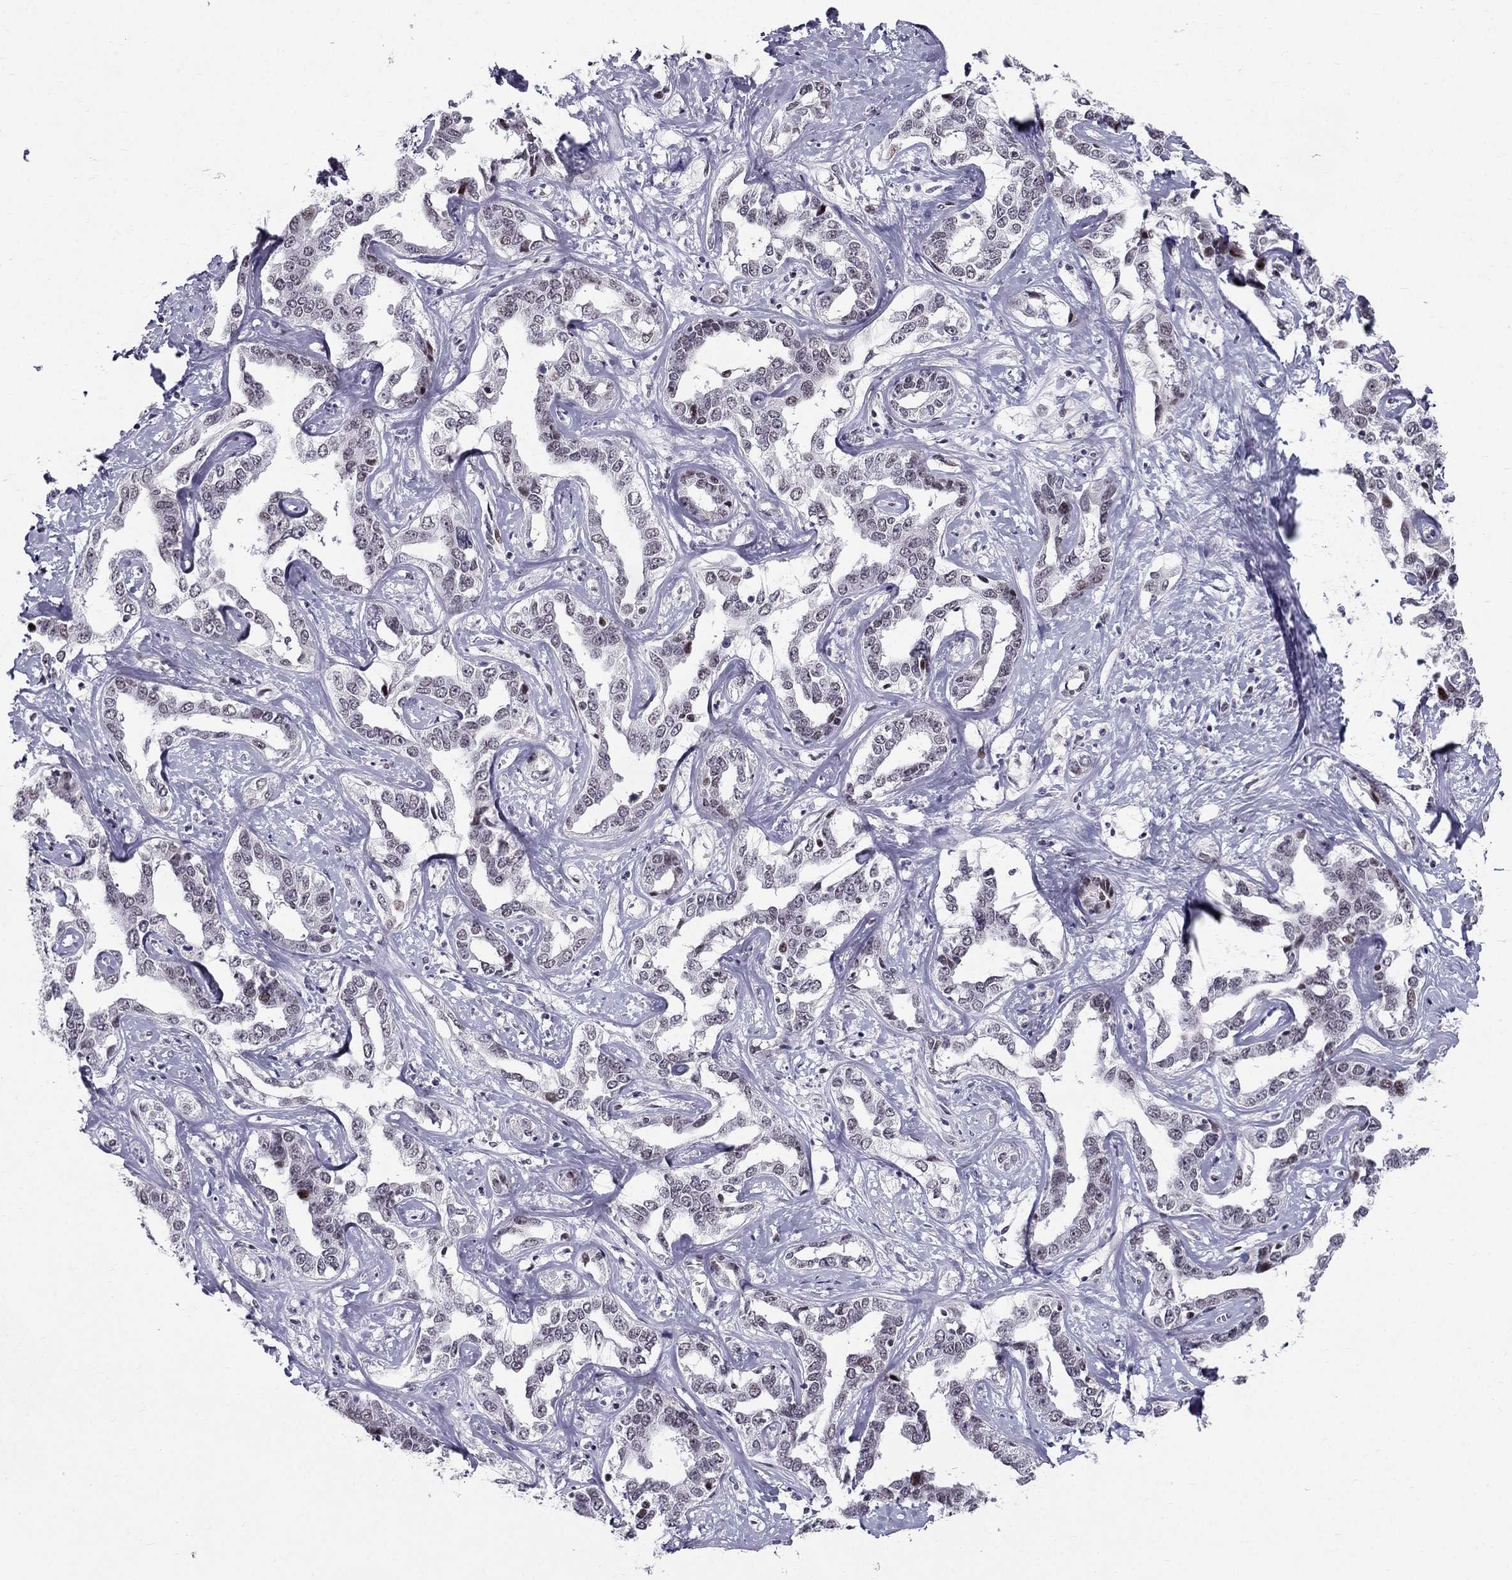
{"staining": {"intensity": "negative", "quantity": "none", "location": "none"}, "tissue": "liver cancer", "cell_type": "Tumor cells", "image_type": "cancer", "snomed": [{"axis": "morphology", "description": "Cholangiocarcinoma"}, {"axis": "topography", "description": "Liver"}], "caption": "A high-resolution micrograph shows IHC staining of cholangiocarcinoma (liver), which displays no significant staining in tumor cells.", "gene": "RPRD2", "patient": {"sex": "male", "age": 59}}